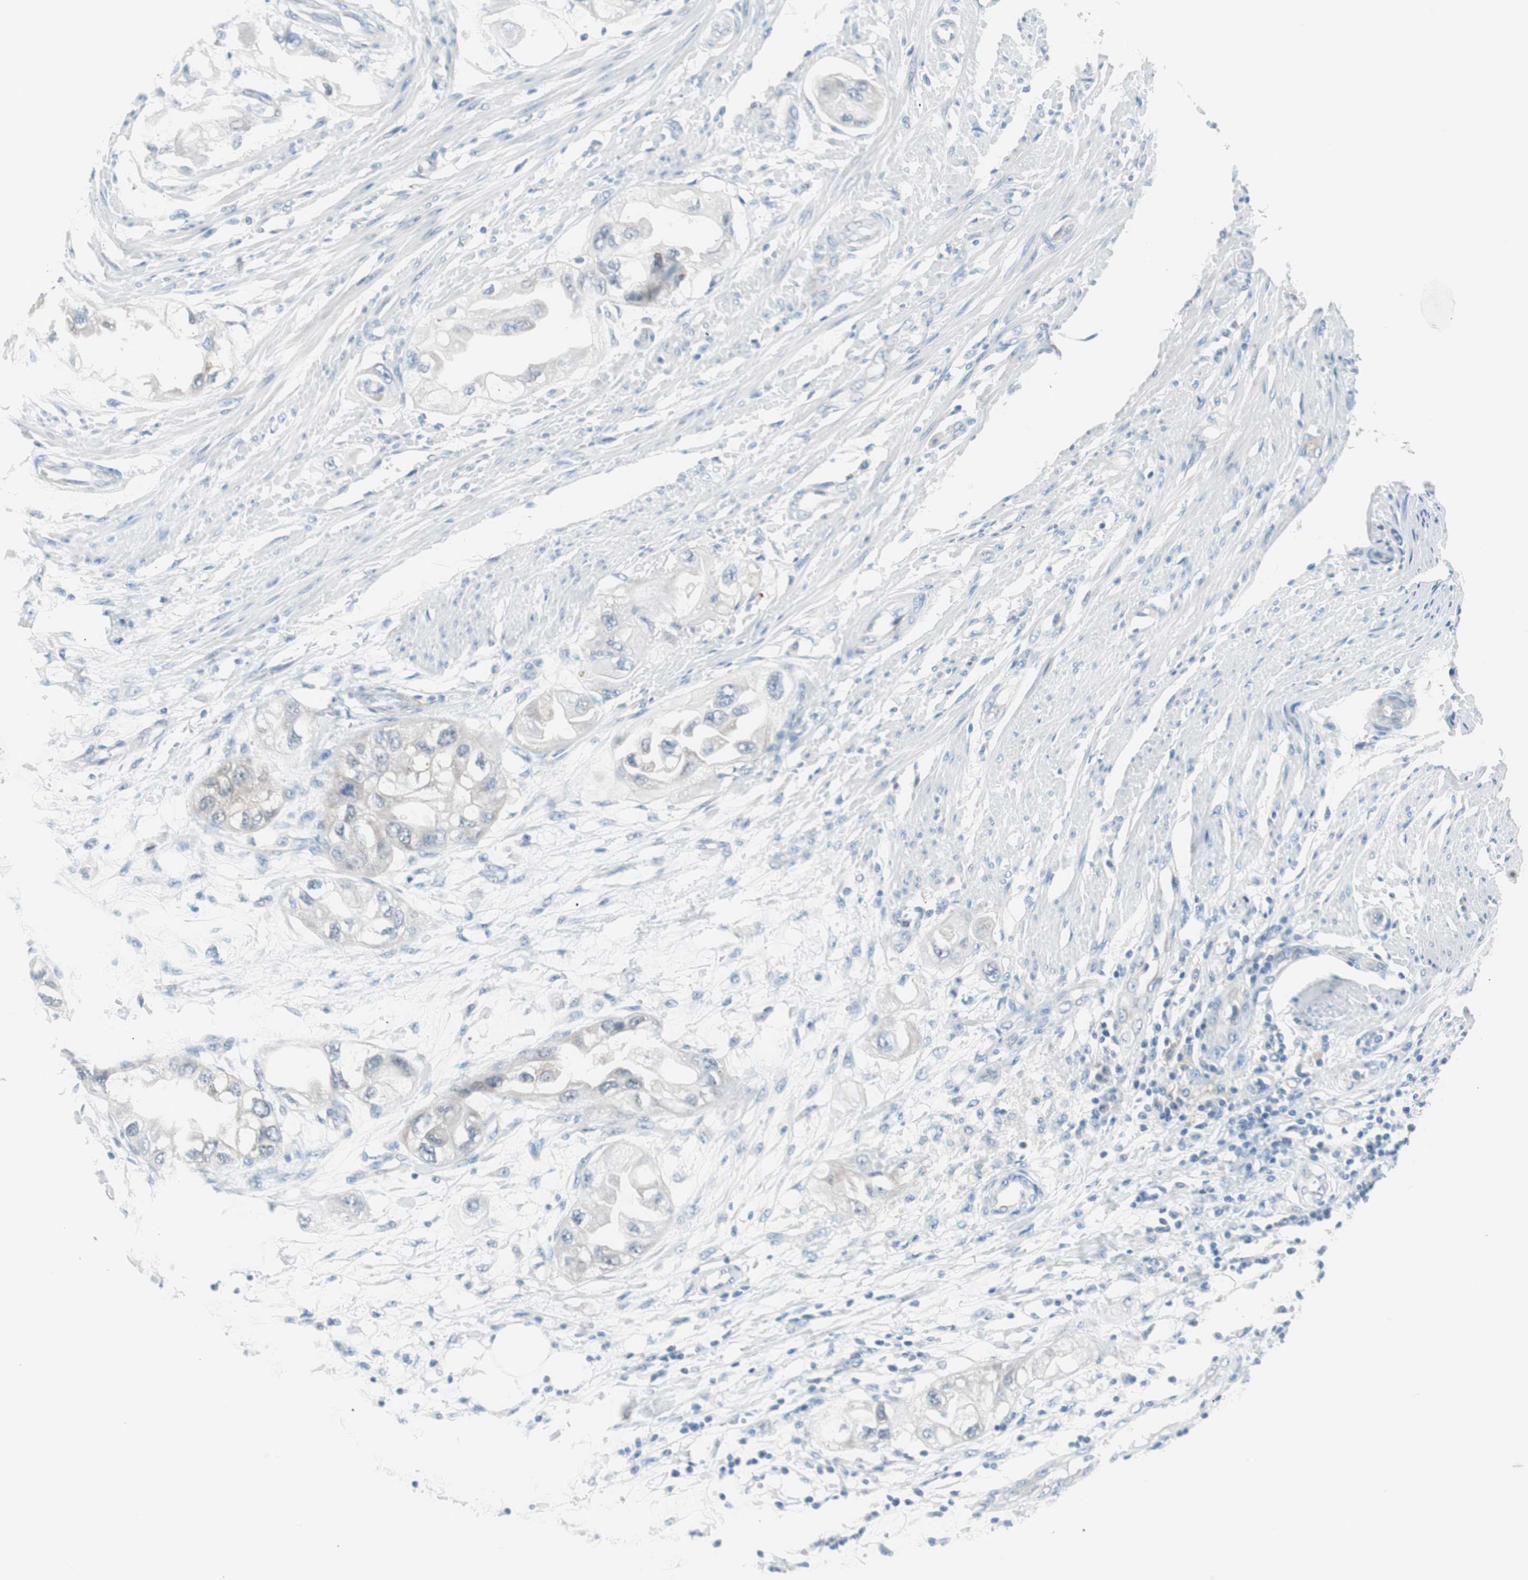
{"staining": {"intensity": "moderate", "quantity": "<25%", "location": "cytoplasmic/membranous"}, "tissue": "endometrial cancer", "cell_type": "Tumor cells", "image_type": "cancer", "snomed": [{"axis": "morphology", "description": "Adenocarcinoma, NOS"}, {"axis": "topography", "description": "Endometrium"}], "caption": "Endometrial adenocarcinoma was stained to show a protein in brown. There is low levels of moderate cytoplasmic/membranous staining in approximately <25% of tumor cells.", "gene": "VIL1", "patient": {"sex": "female", "age": 67}}